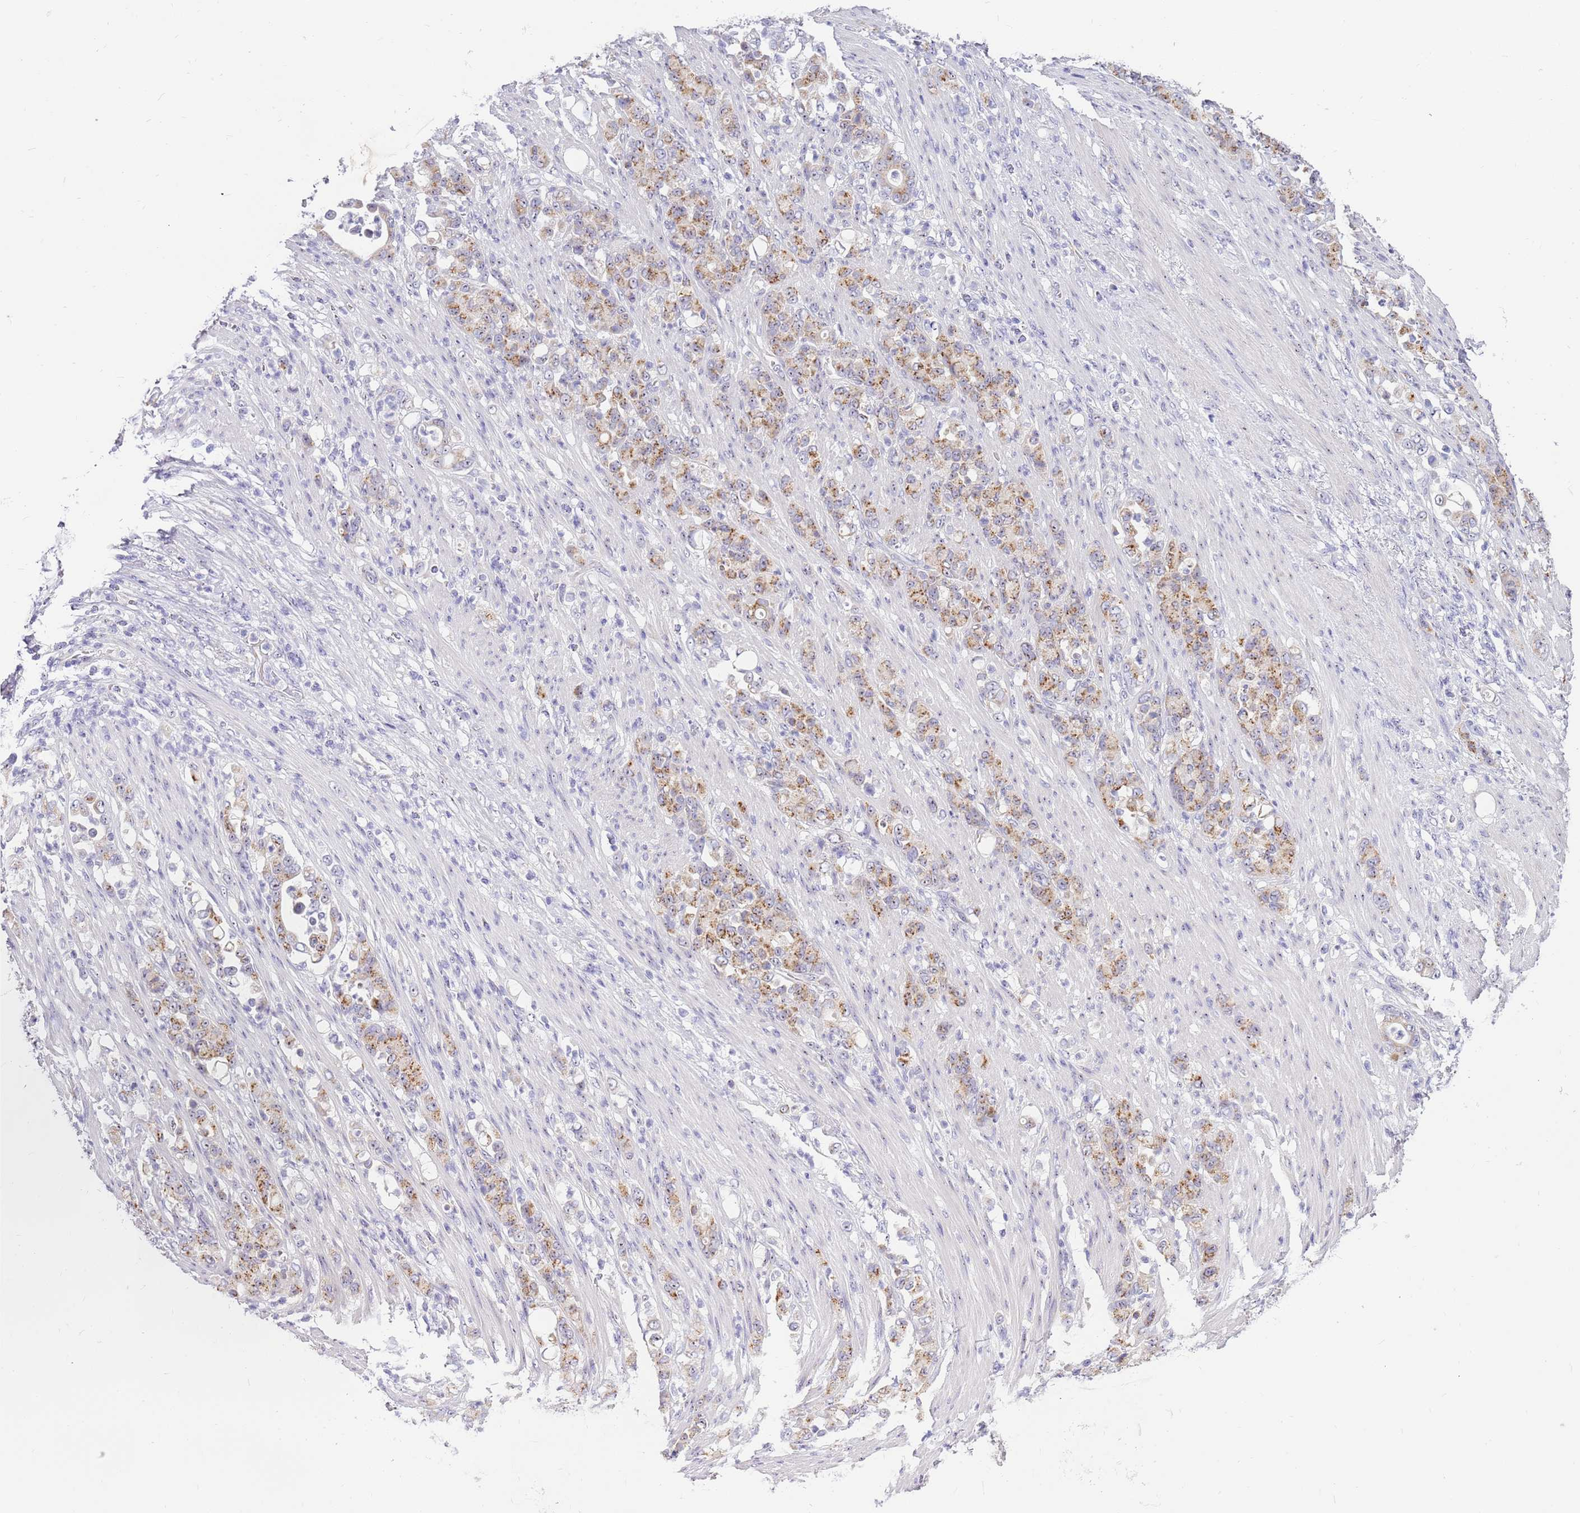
{"staining": {"intensity": "moderate", "quantity": ">75%", "location": "cytoplasmic/membranous"}, "tissue": "stomach cancer", "cell_type": "Tumor cells", "image_type": "cancer", "snomed": [{"axis": "morphology", "description": "Normal tissue, NOS"}, {"axis": "morphology", "description": "Adenocarcinoma, NOS"}, {"axis": "topography", "description": "Stomach"}], "caption": "A micrograph showing moderate cytoplasmic/membranous positivity in about >75% of tumor cells in stomach cancer, as visualized by brown immunohistochemical staining.", "gene": "DNAJA3", "patient": {"sex": "female", "age": 79}}